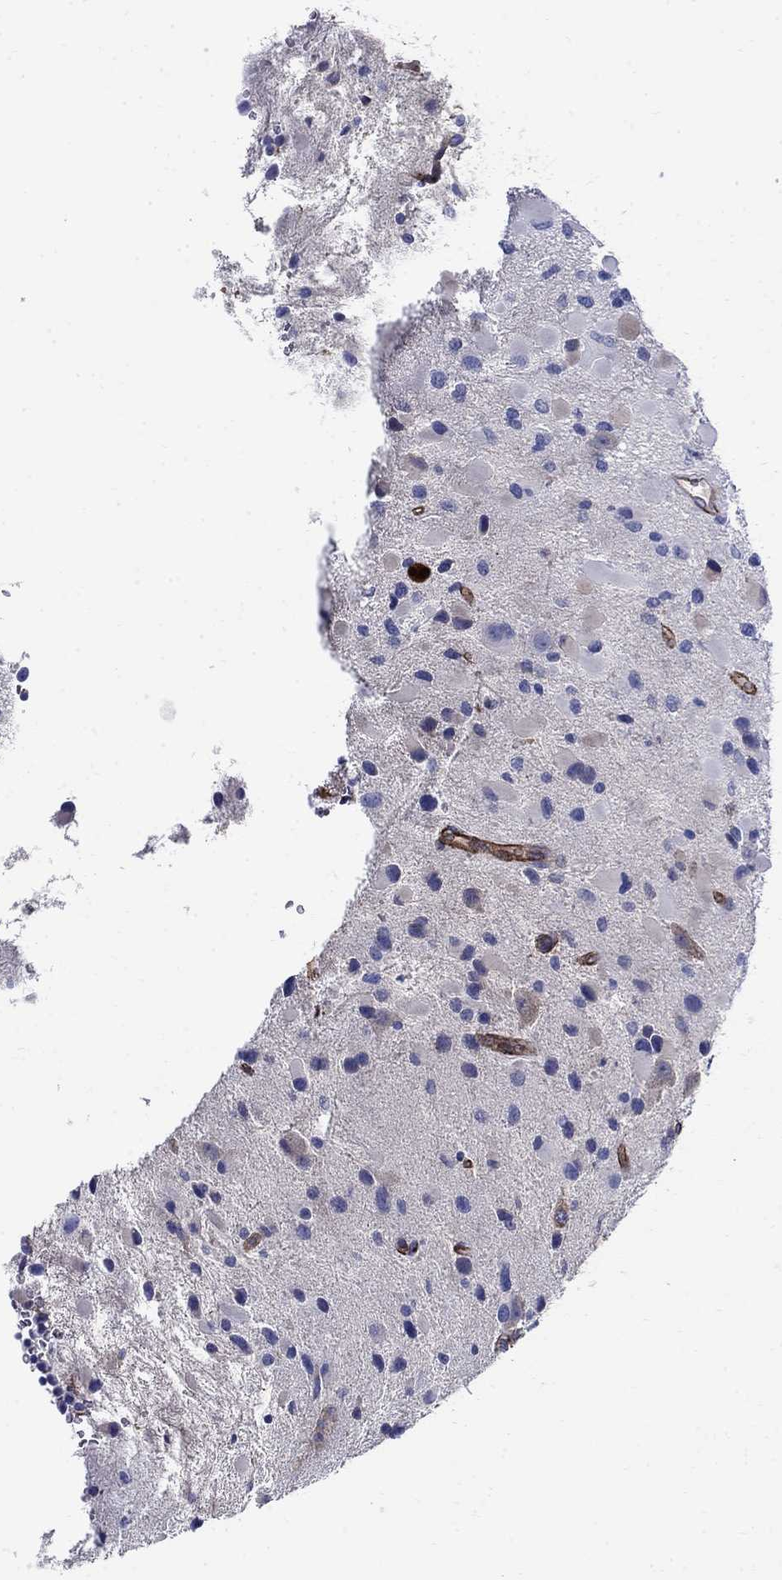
{"staining": {"intensity": "negative", "quantity": "none", "location": "none"}, "tissue": "glioma", "cell_type": "Tumor cells", "image_type": "cancer", "snomed": [{"axis": "morphology", "description": "Glioma, malignant, Low grade"}, {"axis": "topography", "description": "Brain"}], "caption": "There is no significant positivity in tumor cells of malignant low-grade glioma. (Stains: DAB immunohistochemistry with hematoxylin counter stain, Microscopy: brightfield microscopy at high magnification).", "gene": "VTN", "patient": {"sex": "female", "age": 32}}